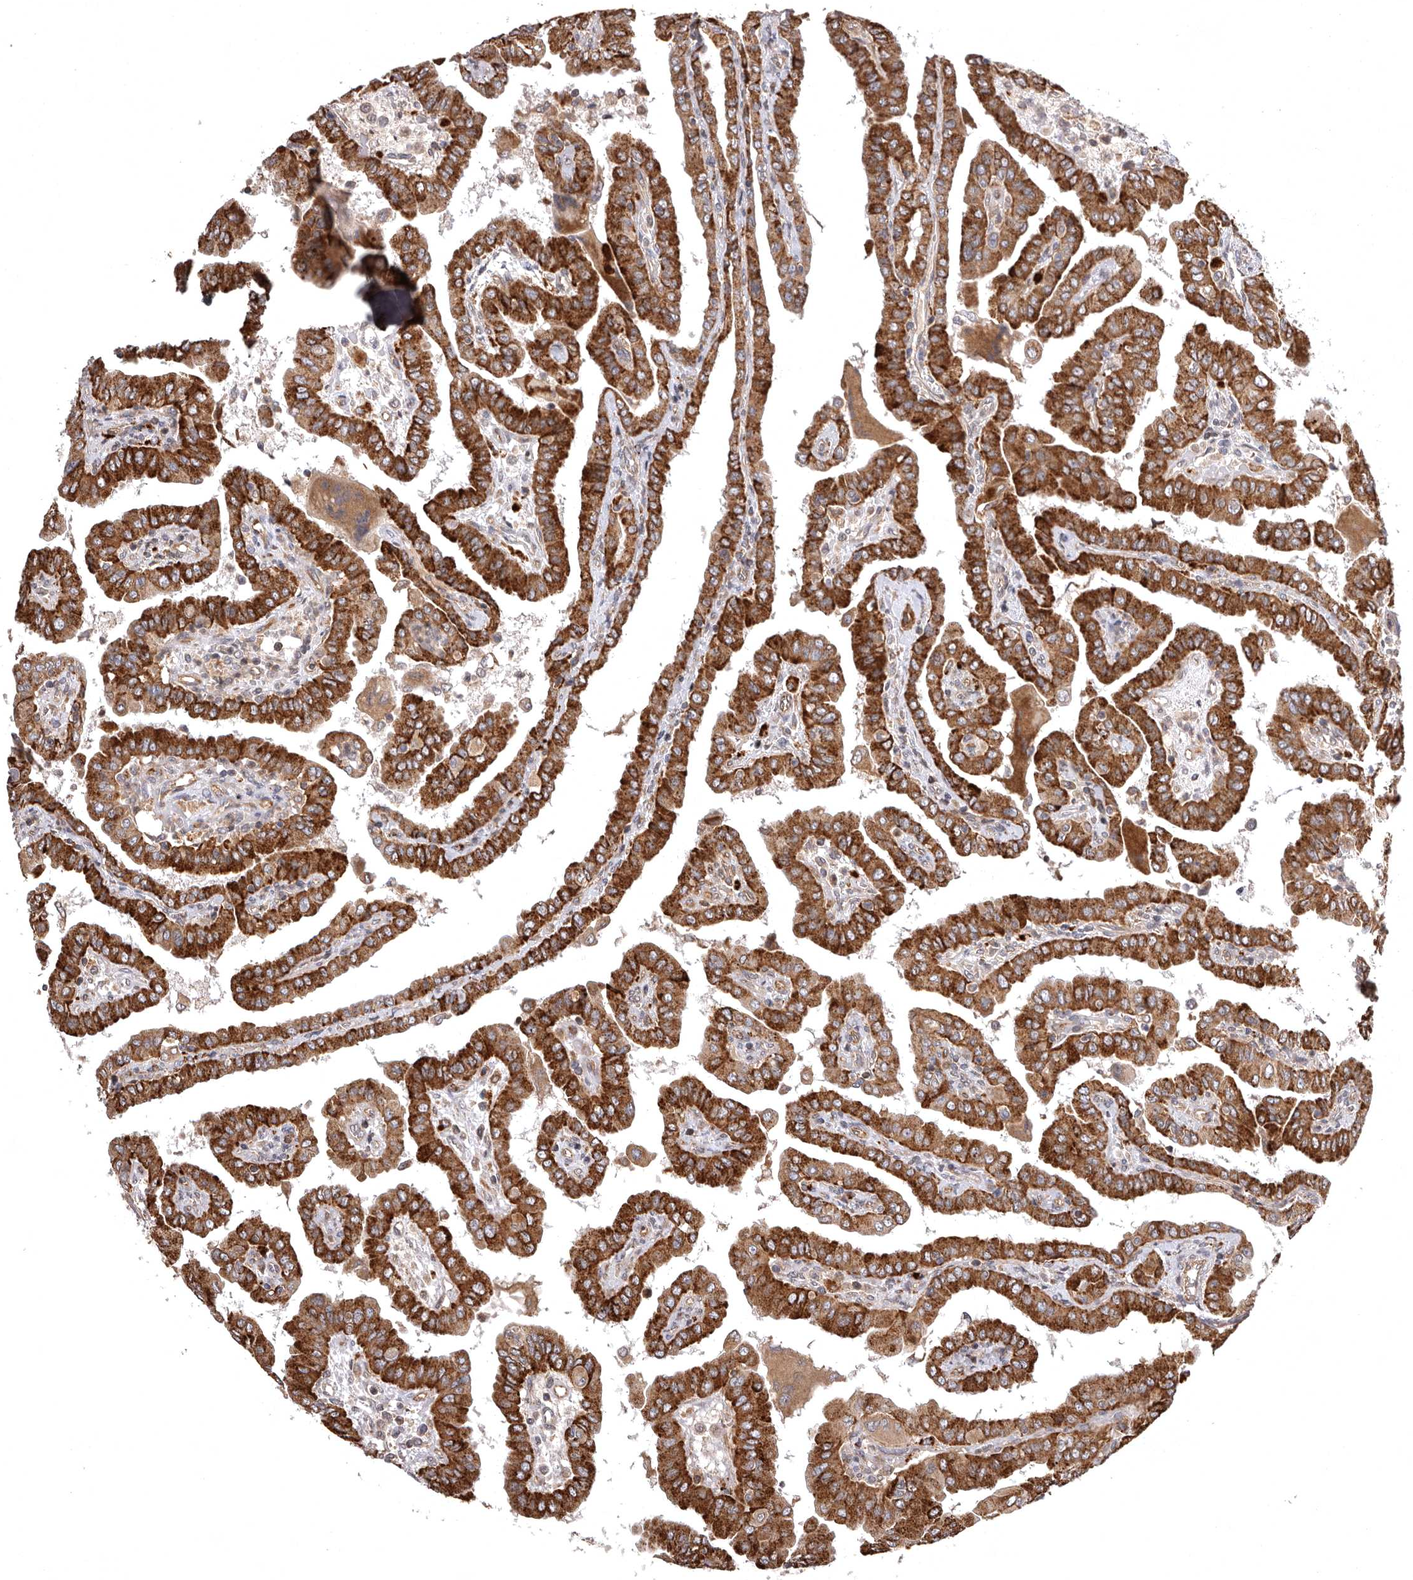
{"staining": {"intensity": "strong", "quantity": ">75%", "location": "cytoplasmic/membranous"}, "tissue": "thyroid cancer", "cell_type": "Tumor cells", "image_type": "cancer", "snomed": [{"axis": "morphology", "description": "Papillary adenocarcinoma, NOS"}, {"axis": "topography", "description": "Thyroid gland"}], "caption": "About >75% of tumor cells in thyroid papillary adenocarcinoma exhibit strong cytoplasmic/membranous protein positivity as visualized by brown immunohistochemical staining.", "gene": "ADCY2", "patient": {"sex": "male", "age": 33}}